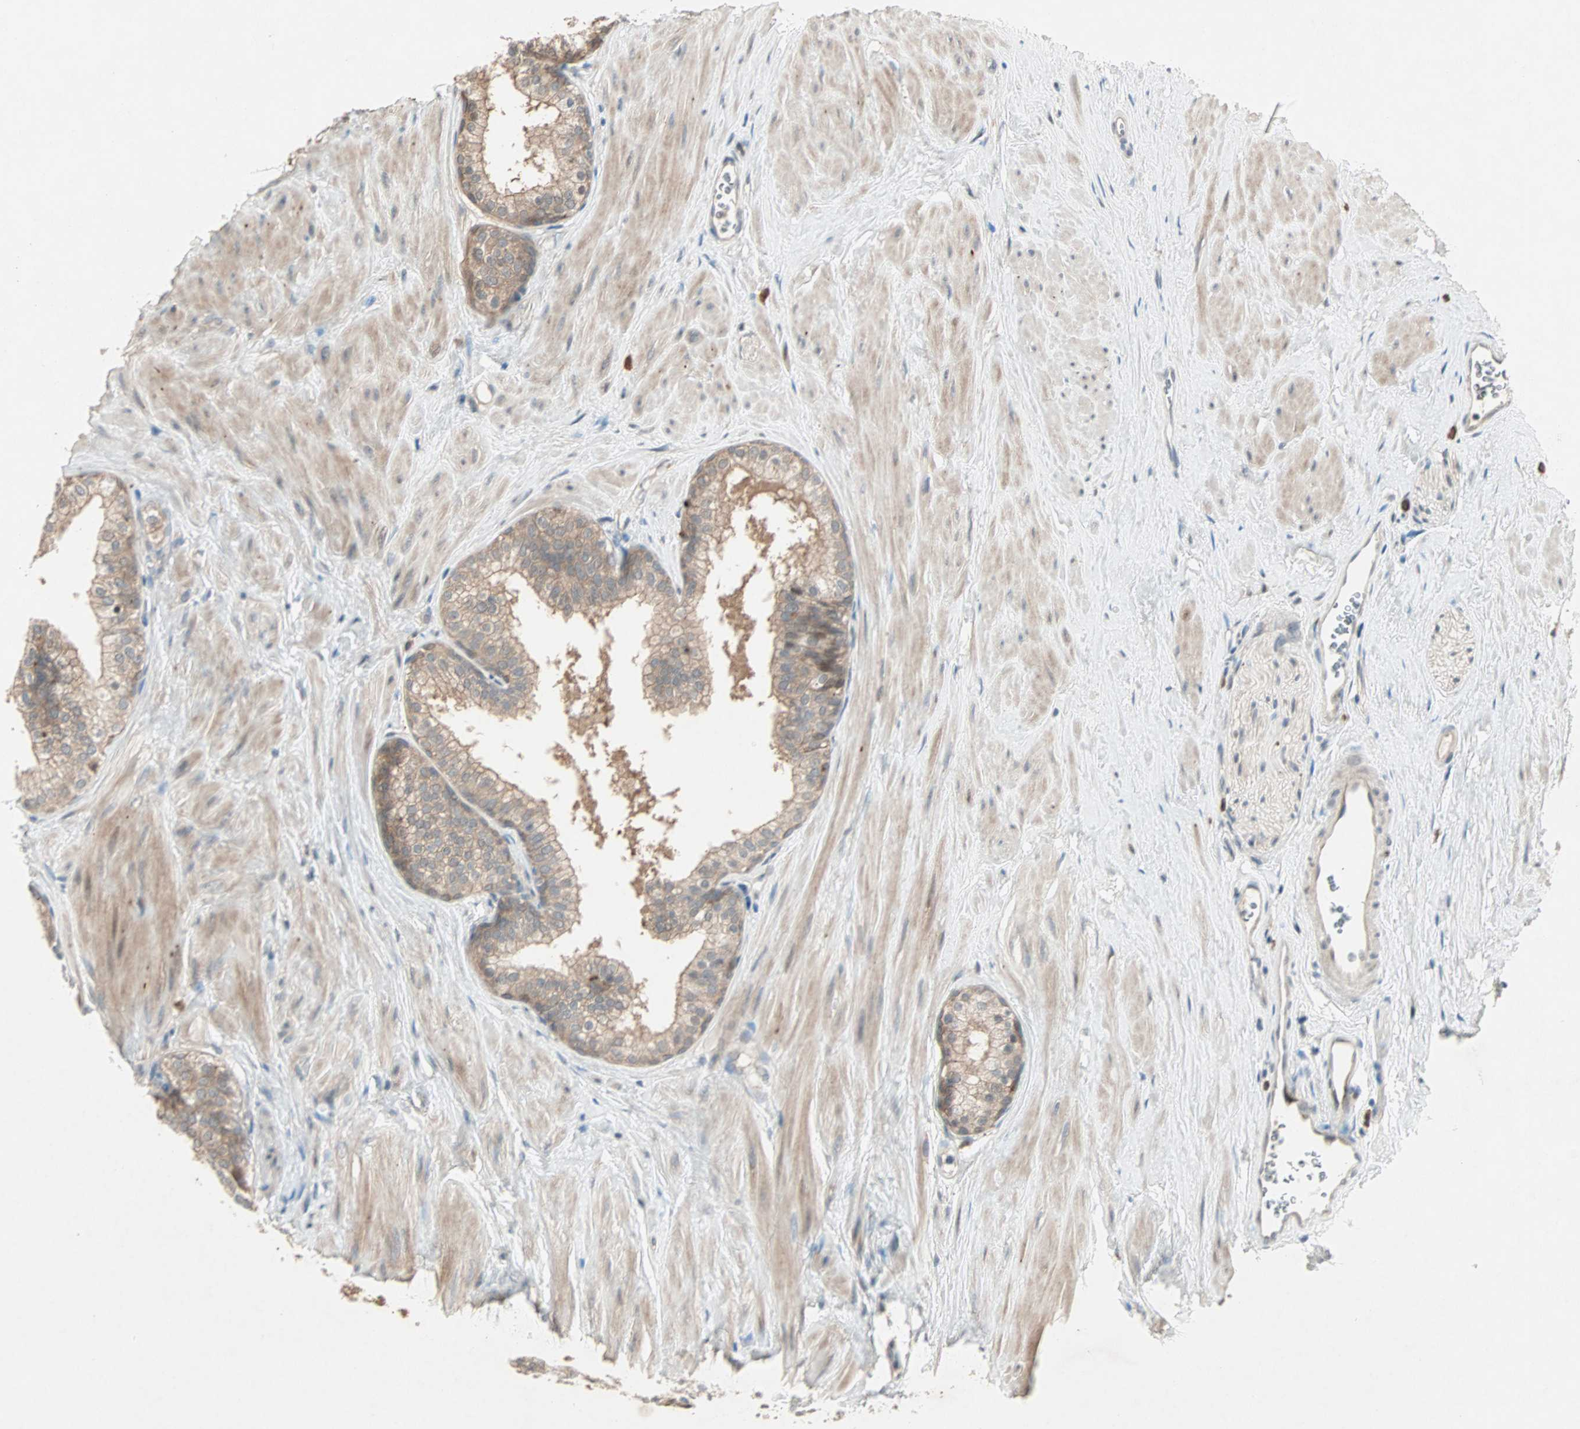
{"staining": {"intensity": "weak", "quantity": ">75%", "location": "cytoplasmic/membranous"}, "tissue": "prostate", "cell_type": "Glandular cells", "image_type": "normal", "snomed": [{"axis": "morphology", "description": "Normal tissue, NOS"}, {"axis": "topography", "description": "Prostate"}], "caption": "Protein staining shows weak cytoplasmic/membranous expression in about >75% of glandular cells in normal prostate. (DAB IHC, brown staining for protein, blue staining for nuclei).", "gene": "RTL6", "patient": {"sex": "male", "age": 60}}